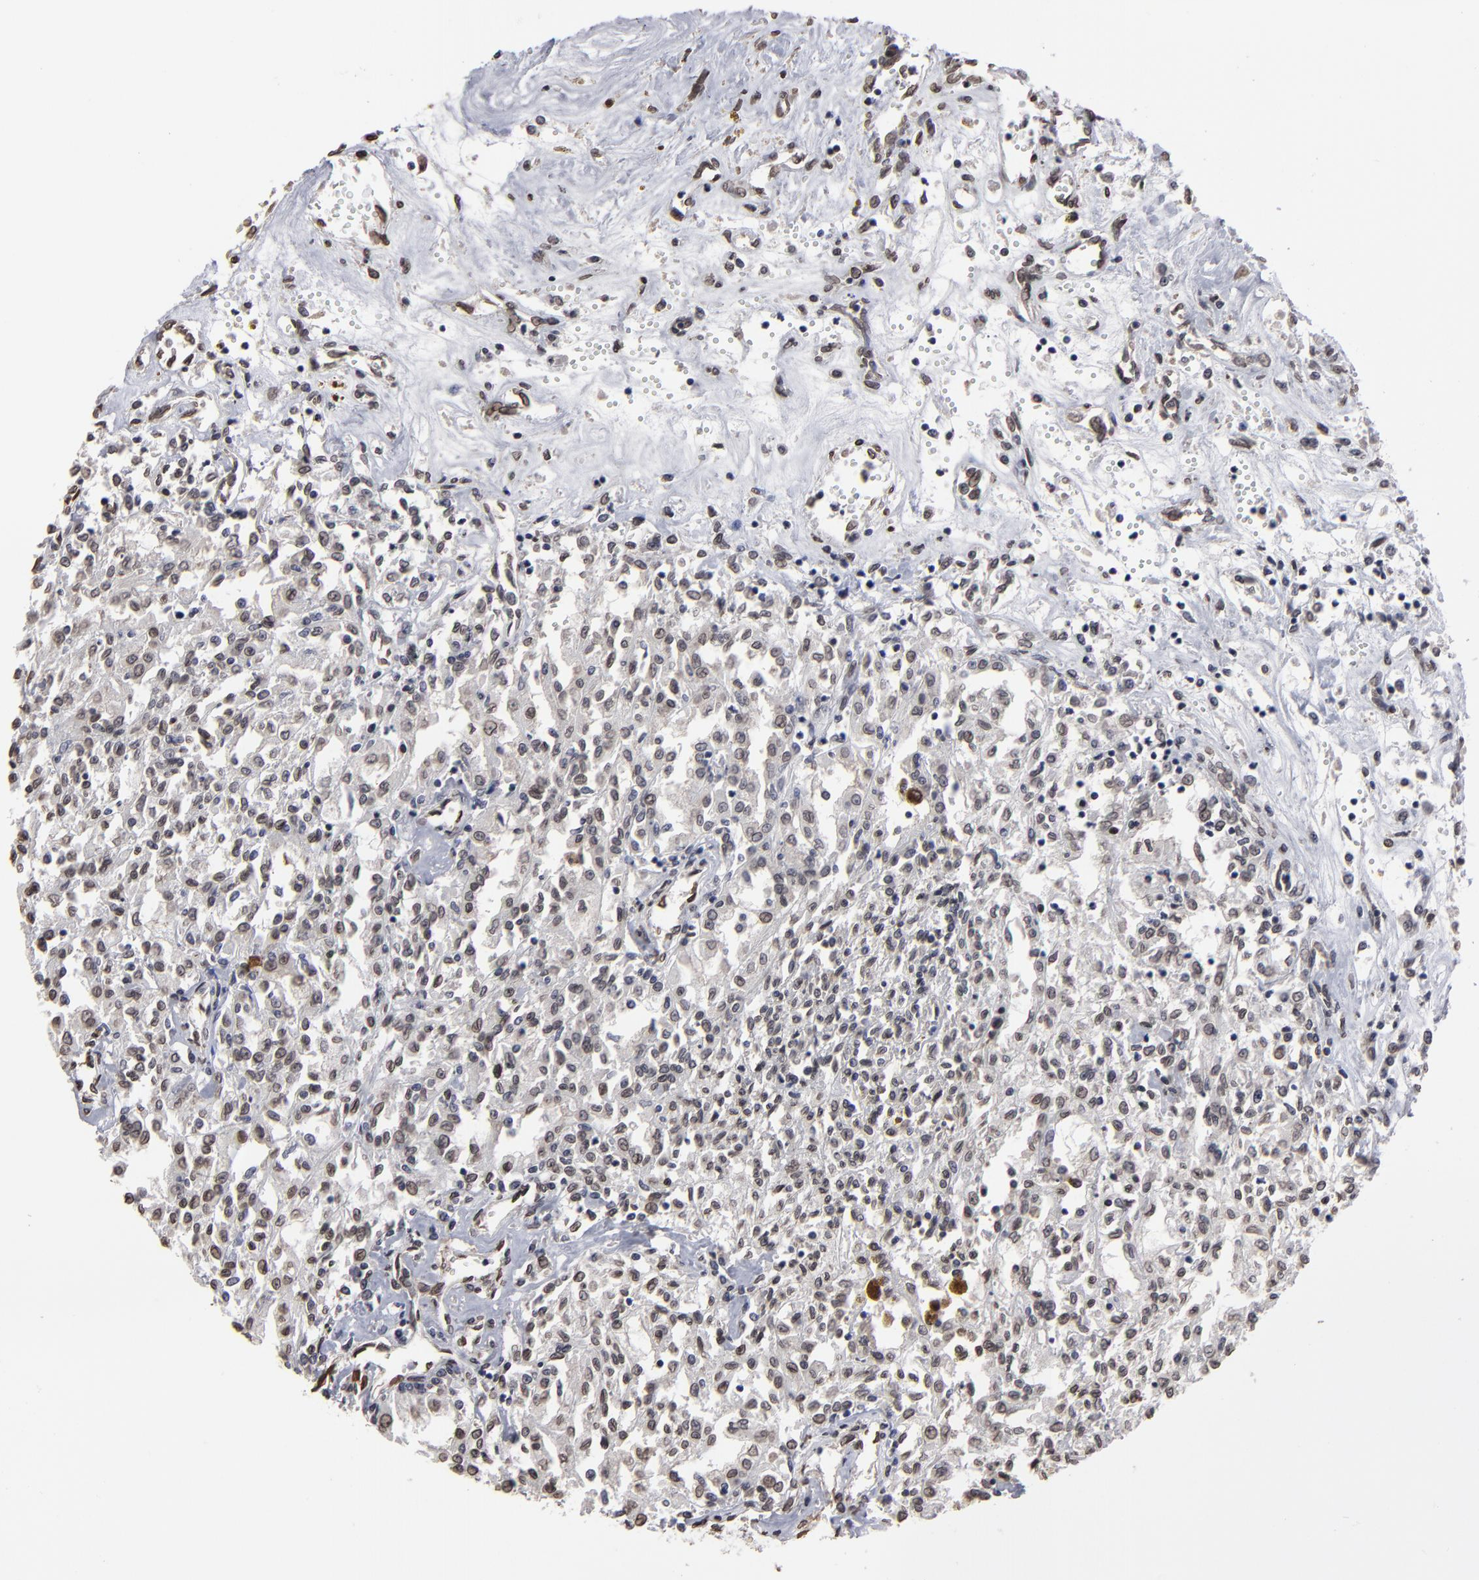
{"staining": {"intensity": "moderate", "quantity": "<25%", "location": "nuclear"}, "tissue": "renal cancer", "cell_type": "Tumor cells", "image_type": "cancer", "snomed": [{"axis": "morphology", "description": "Adenocarcinoma, NOS"}, {"axis": "topography", "description": "Kidney"}], "caption": "Immunohistochemistry (DAB) staining of renal adenocarcinoma shows moderate nuclear protein positivity in approximately <25% of tumor cells.", "gene": "BAZ1A", "patient": {"sex": "male", "age": 78}}